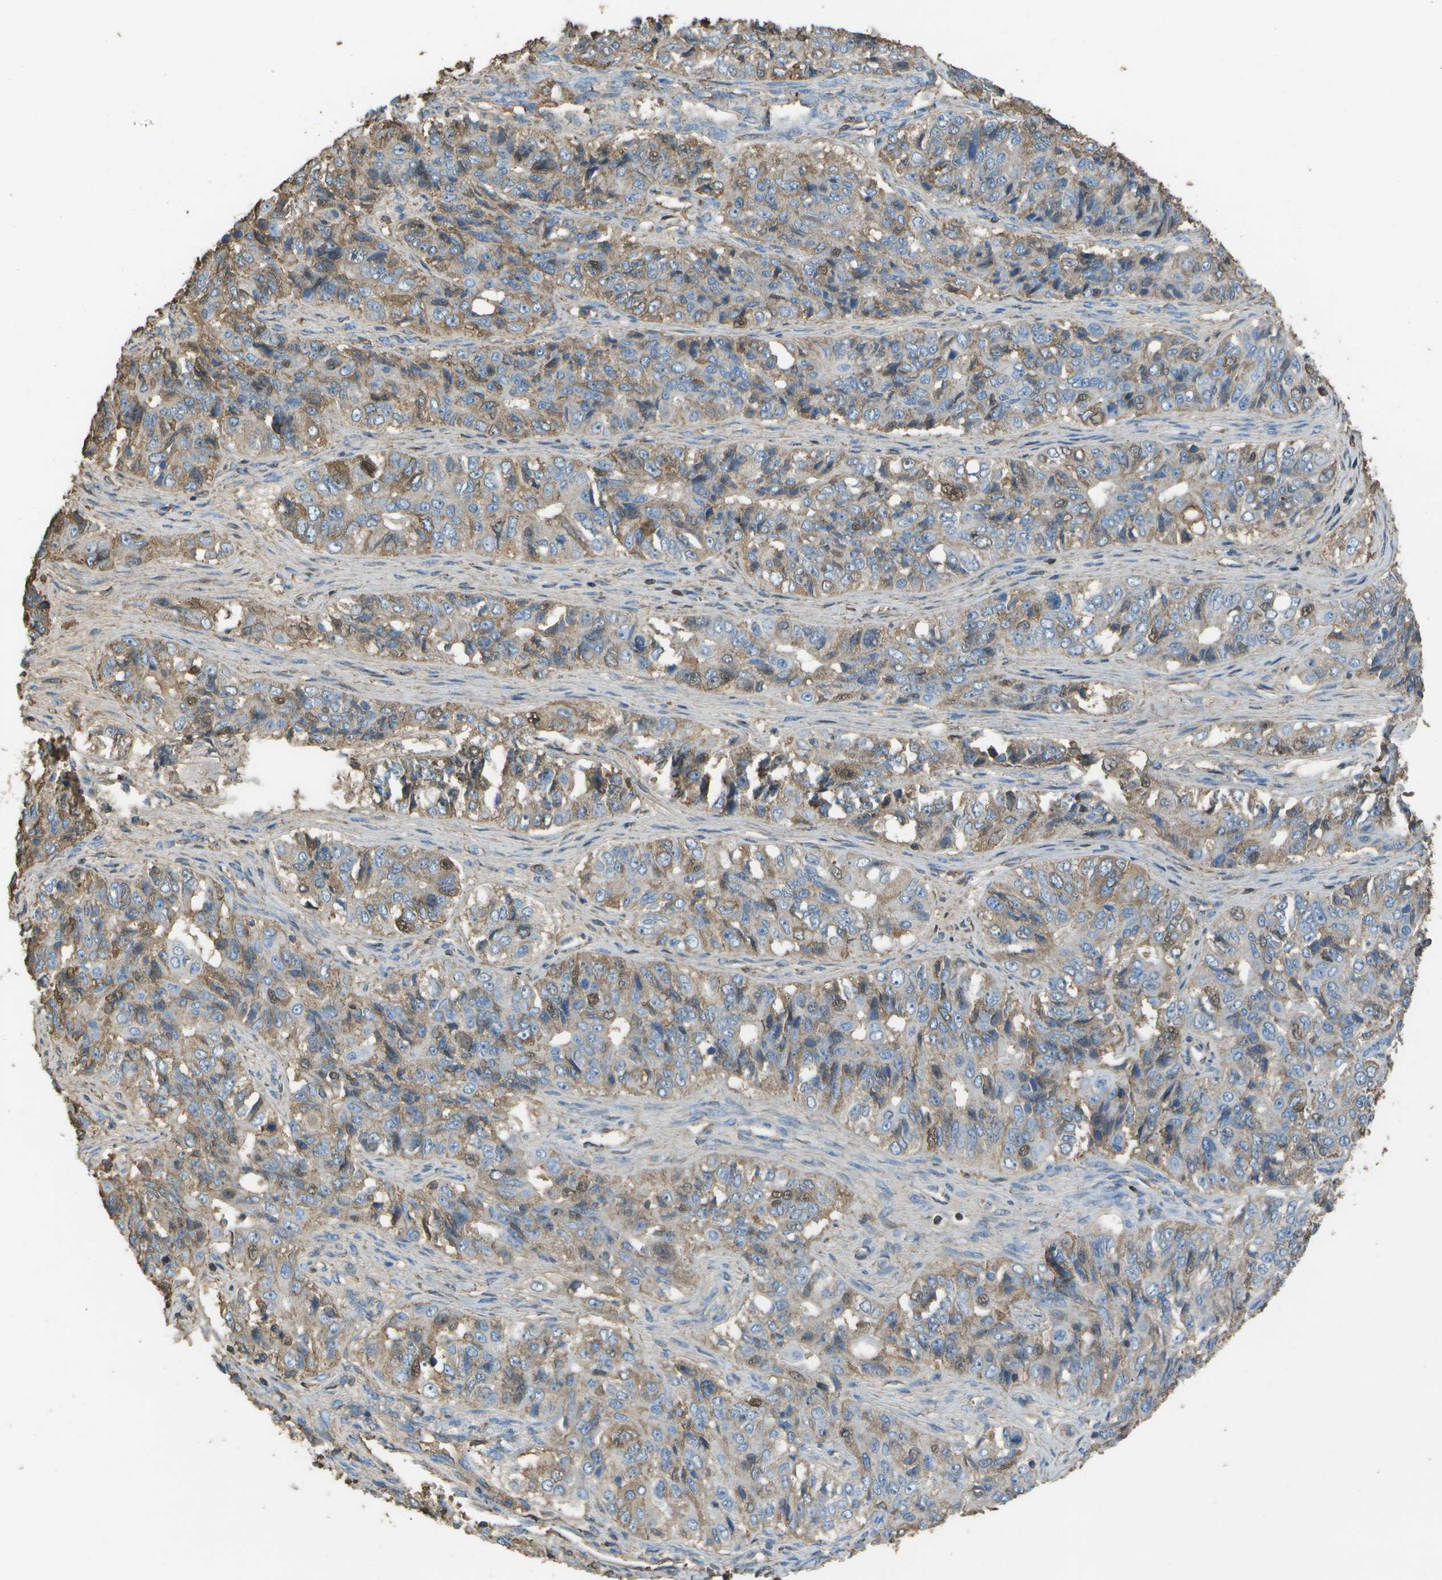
{"staining": {"intensity": "moderate", "quantity": ">75%", "location": "cytoplasmic/membranous"}, "tissue": "ovarian cancer", "cell_type": "Tumor cells", "image_type": "cancer", "snomed": [{"axis": "morphology", "description": "Carcinoma, endometroid"}, {"axis": "topography", "description": "Ovary"}], "caption": "Brown immunohistochemical staining in endometroid carcinoma (ovarian) reveals moderate cytoplasmic/membranous positivity in approximately >75% of tumor cells.", "gene": "CYP4F11", "patient": {"sex": "female", "age": 51}}